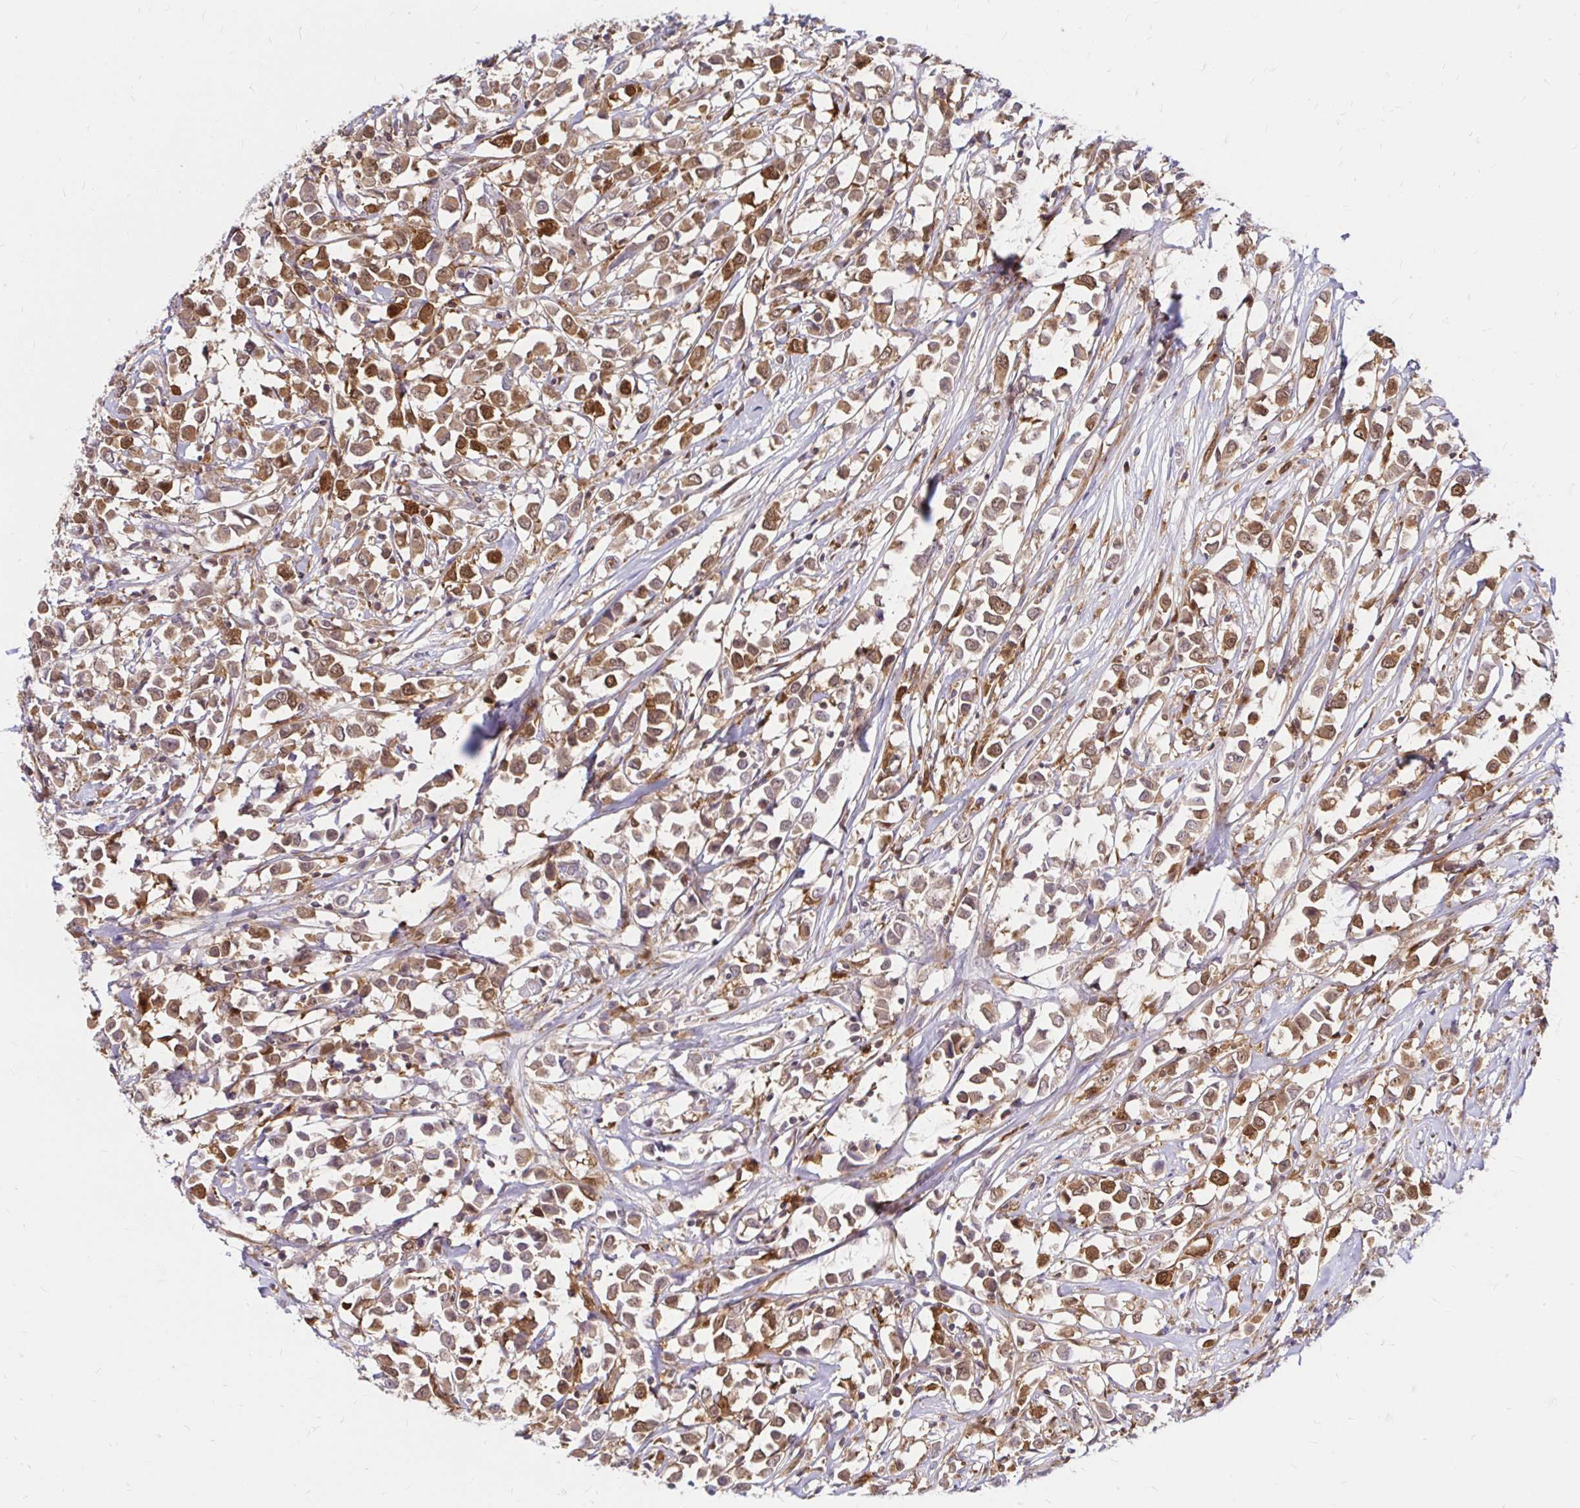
{"staining": {"intensity": "moderate", "quantity": ">75%", "location": "cytoplasmic/membranous,nuclear"}, "tissue": "breast cancer", "cell_type": "Tumor cells", "image_type": "cancer", "snomed": [{"axis": "morphology", "description": "Duct carcinoma"}, {"axis": "topography", "description": "Breast"}], "caption": "Tumor cells show moderate cytoplasmic/membranous and nuclear expression in approximately >75% of cells in intraductal carcinoma (breast). The protein of interest is stained brown, and the nuclei are stained in blue (DAB (3,3'-diaminobenzidine) IHC with brightfield microscopy, high magnification).", "gene": "PYCARD", "patient": {"sex": "female", "age": 61}}